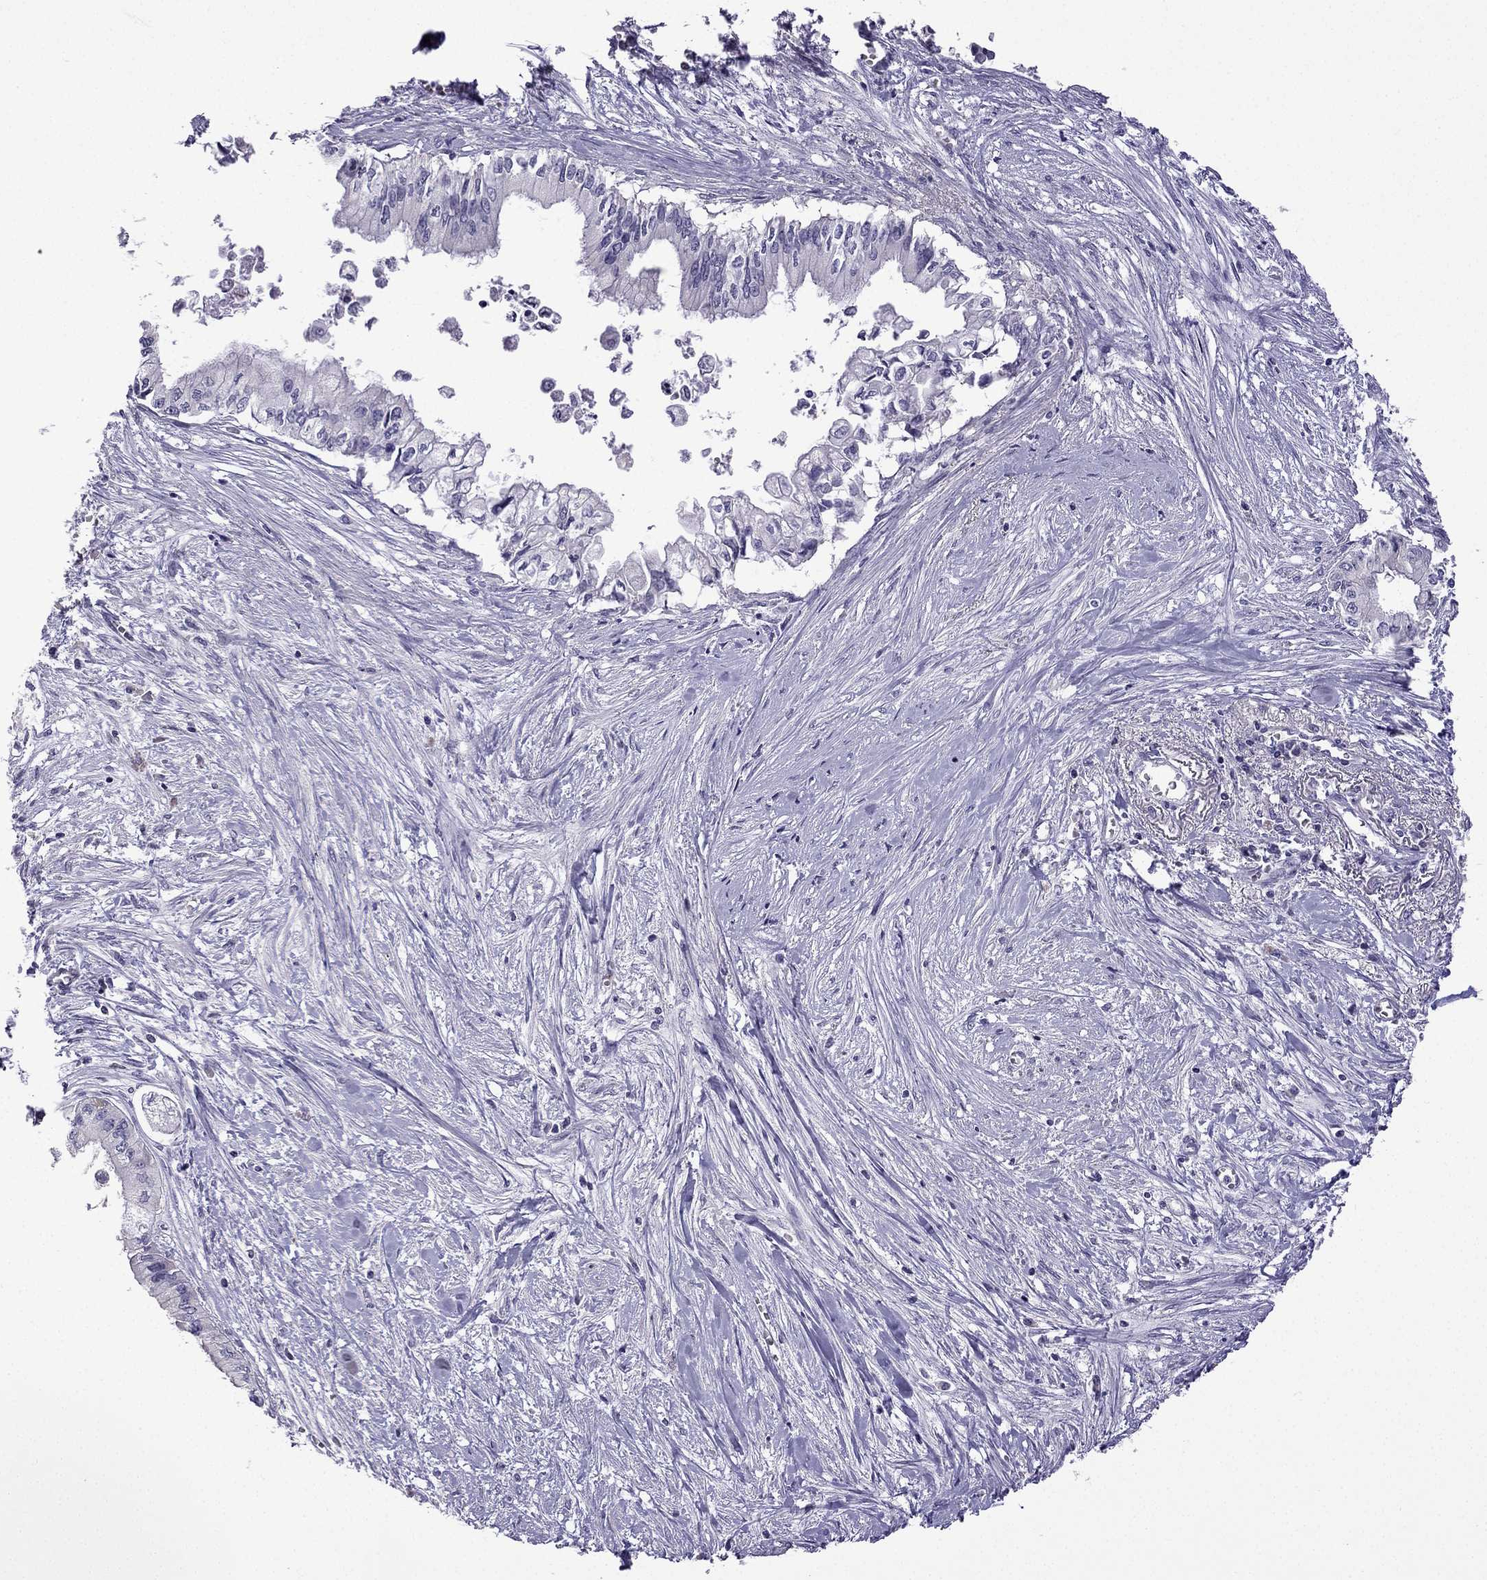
{"staining": {"intensity": "negative", "quantity": "none", "location": "none"}, "tissue": "pancreatic cancer", "cell_type": "Tumor cells", "image_type": "cancer", "snomed": [{"axis": "morphology", "description": "Adenocarcinoma, NOS"}, {"axis": "topography", "description": "Pancreas"}], "caption": "High magnification brightfield microscopy of pancreatic cancer (adenocarcinoma) stained with DAB (brown) and counterstained with hematoxylin (blue): tumor cells show no significant positivity.", "gene": "TTN", "patient": {"sex": "female", "age": 61}}